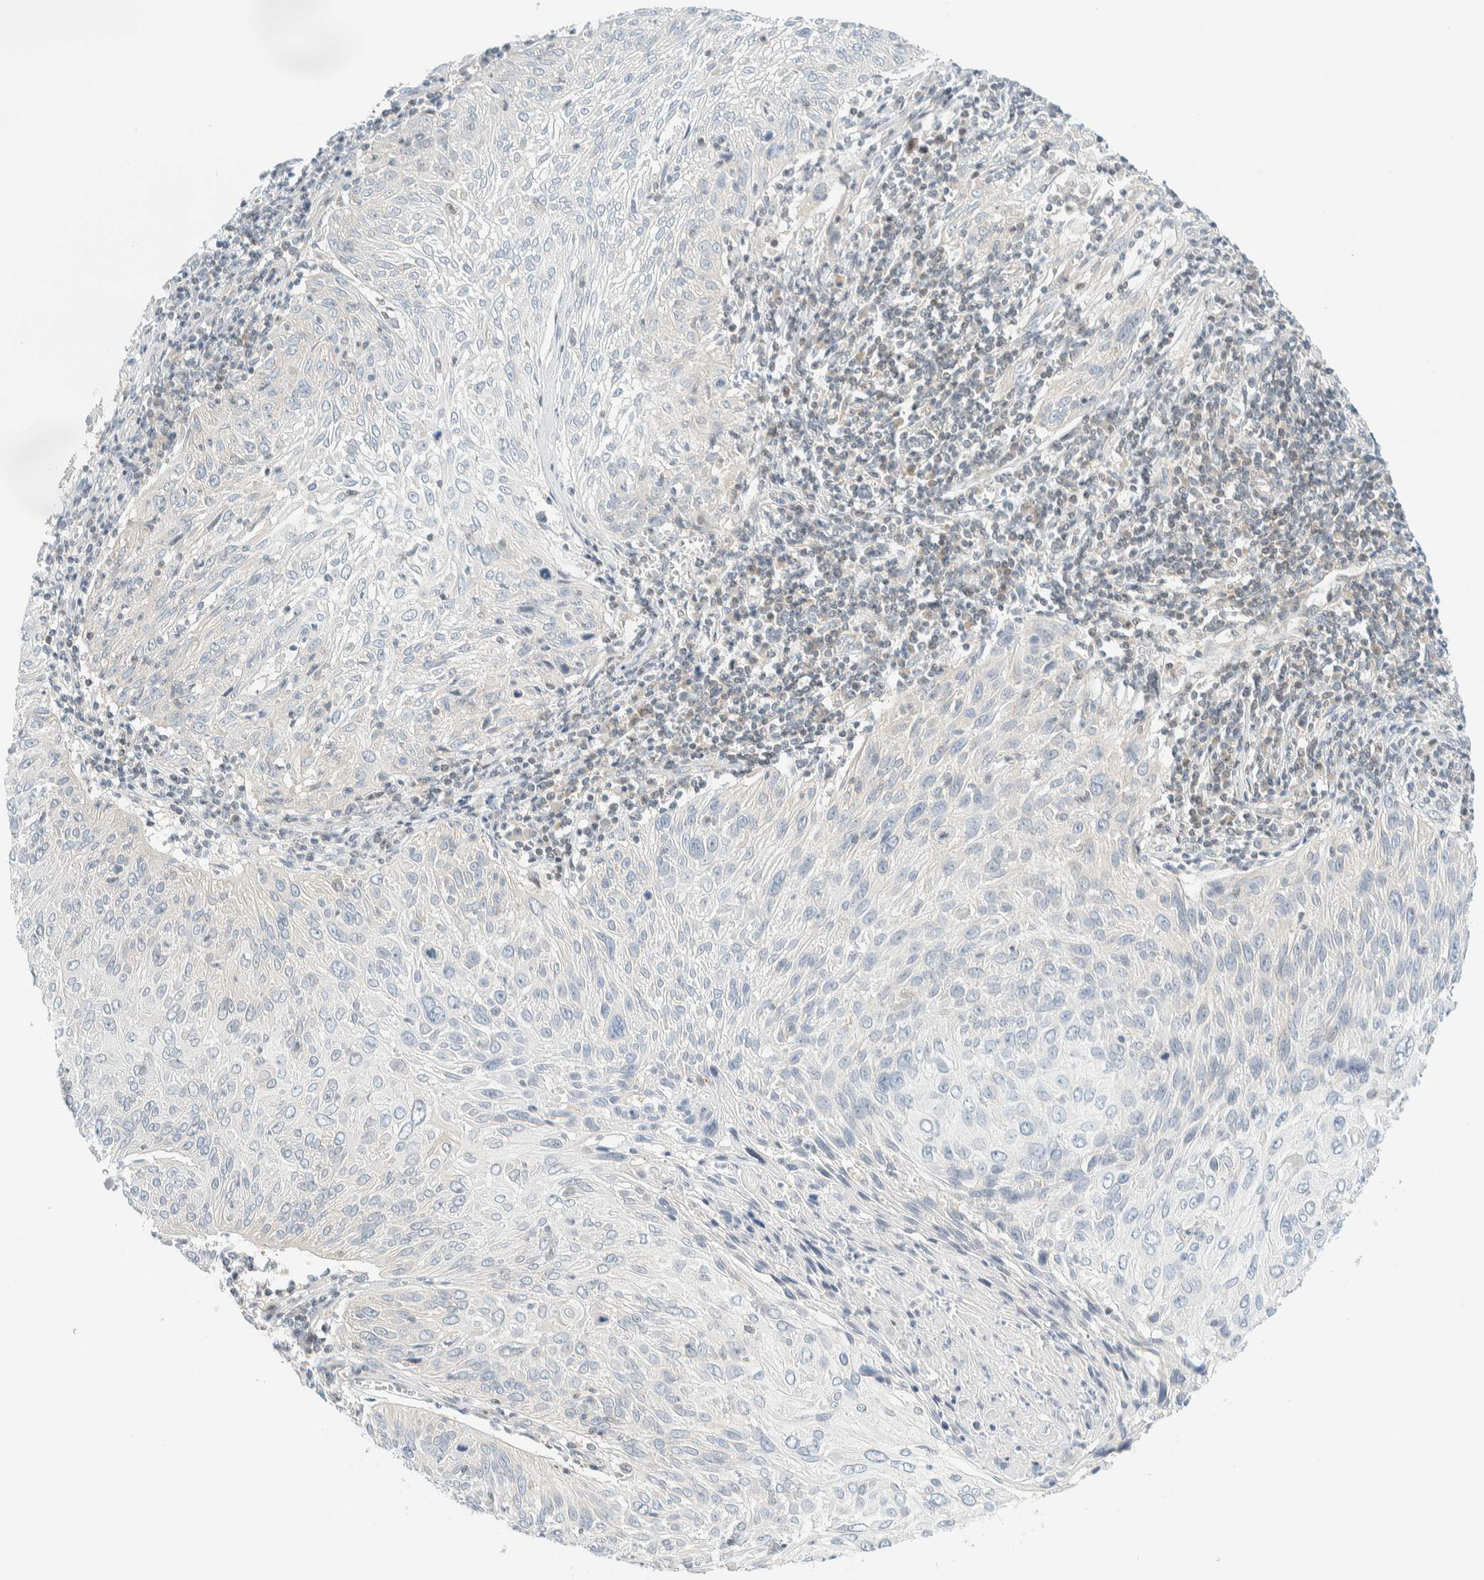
{"staining": {"intensity": "negative", "quantity": "none", "location": "none"}, "tissue": "cervical cancer", "cell_type": "Tumor cells", "image_type": "cancer", "snomed": [{"axis": "morphology", "description": "Squamous cell carcinoma, NOS"}, {"axis": "topography", "description": "Cervix"}], "caption": "Protein analysis of squamous cell carcinoma (cervical) demonstrates no significant expression in tumor cells.", "gene": "PCYT2", "patient": {"sex": "female", "age": 51}}